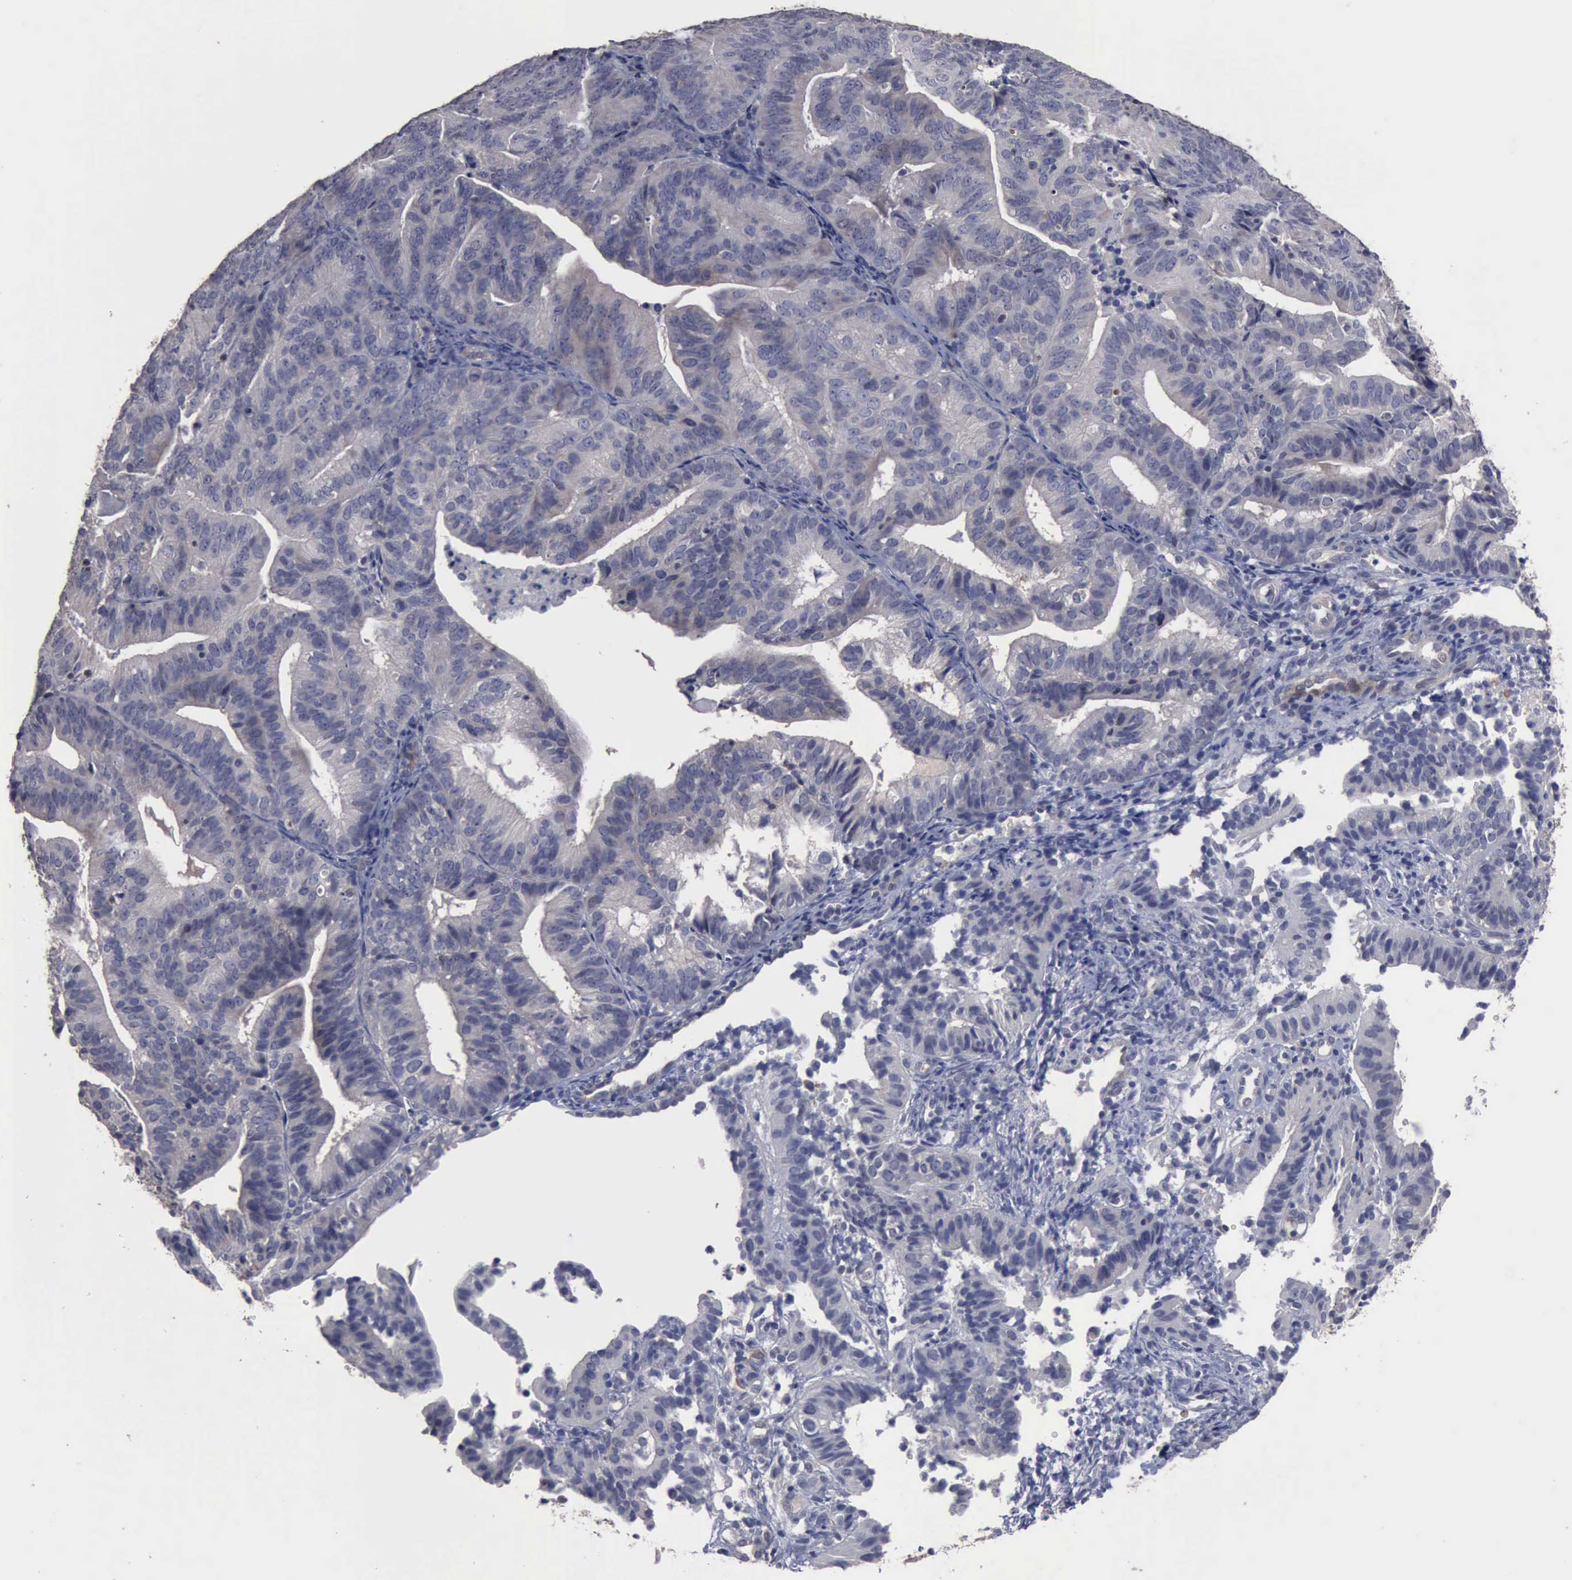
{"staining": {"intensity": "negative", "quantity": "none", "location": "none"}, "tissue": "cervical cancer", "cell_type": "Tumor cells", "image_type": "cancer", "snomed": [{"axis": "morphology", "description": "Adenocarcinoma, NOS"}, {"axis": "topography", "description": "Cervix"}], "caption": "The image displays no significant staining in tumor cells of cervical adenocarcinoma. The staining was performed using DAB to visualize the protein expression in brown, while the nuclei were stained in blue with hematoxylin (Magnification: 20x).", "gene": "CRKL", "patient": {"sex": "female", "age": 60}}